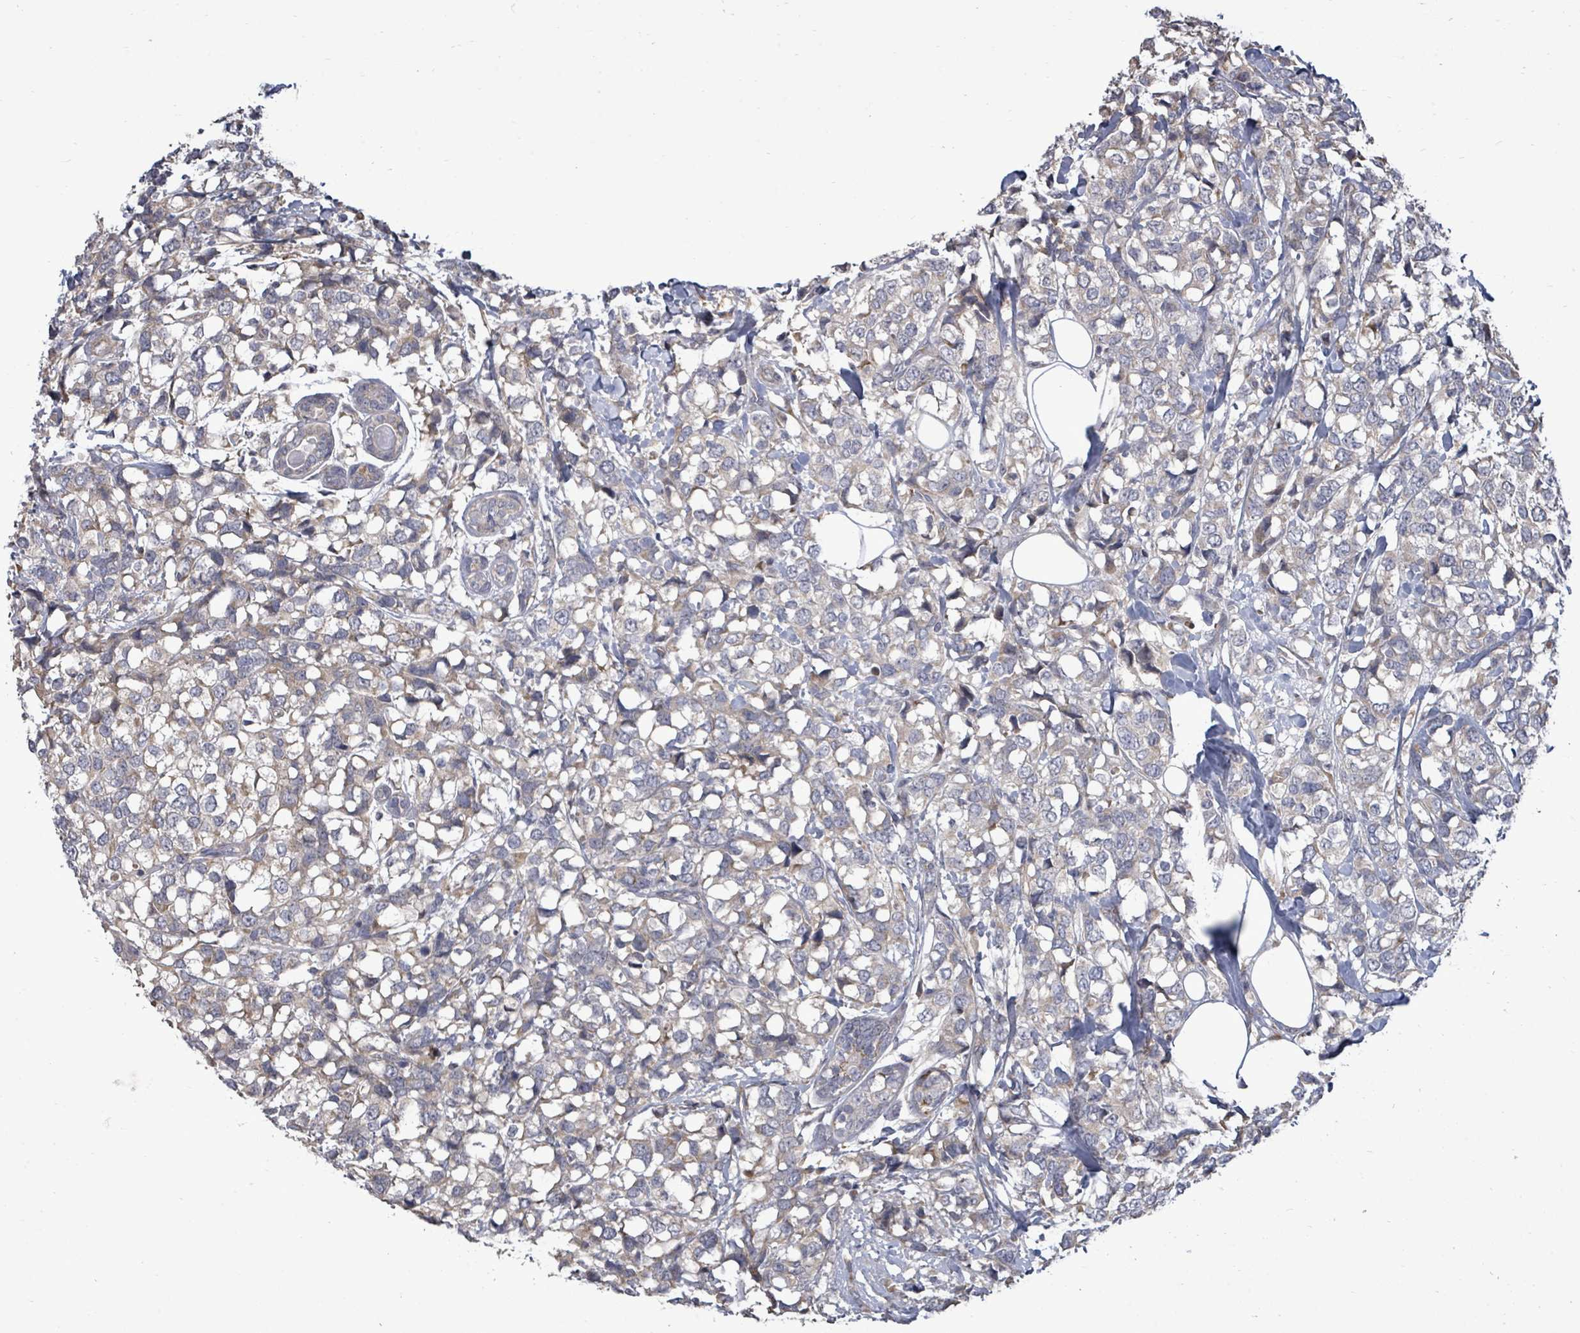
{"staining": {"intensity": "weak", "quantity": "<25%", "location": "cytoplasmic/membranous"}, "tissue": "breast cancer", "cell_type": "Tumor cells", "image_type": "cancer", "snomed": [{"axis": "morphology", "description": "Lobular carcinoma"}, {"axis": "topography", "description": "Breast"}], "caption": "An IHC image of breast cancer (lobular carcinoma) is shown. There is no staining in tumor cells of breast cancer (lobular carcinoma).", "gene": "POMGNT2", "patient": {"sex": "female", "age": 59}}